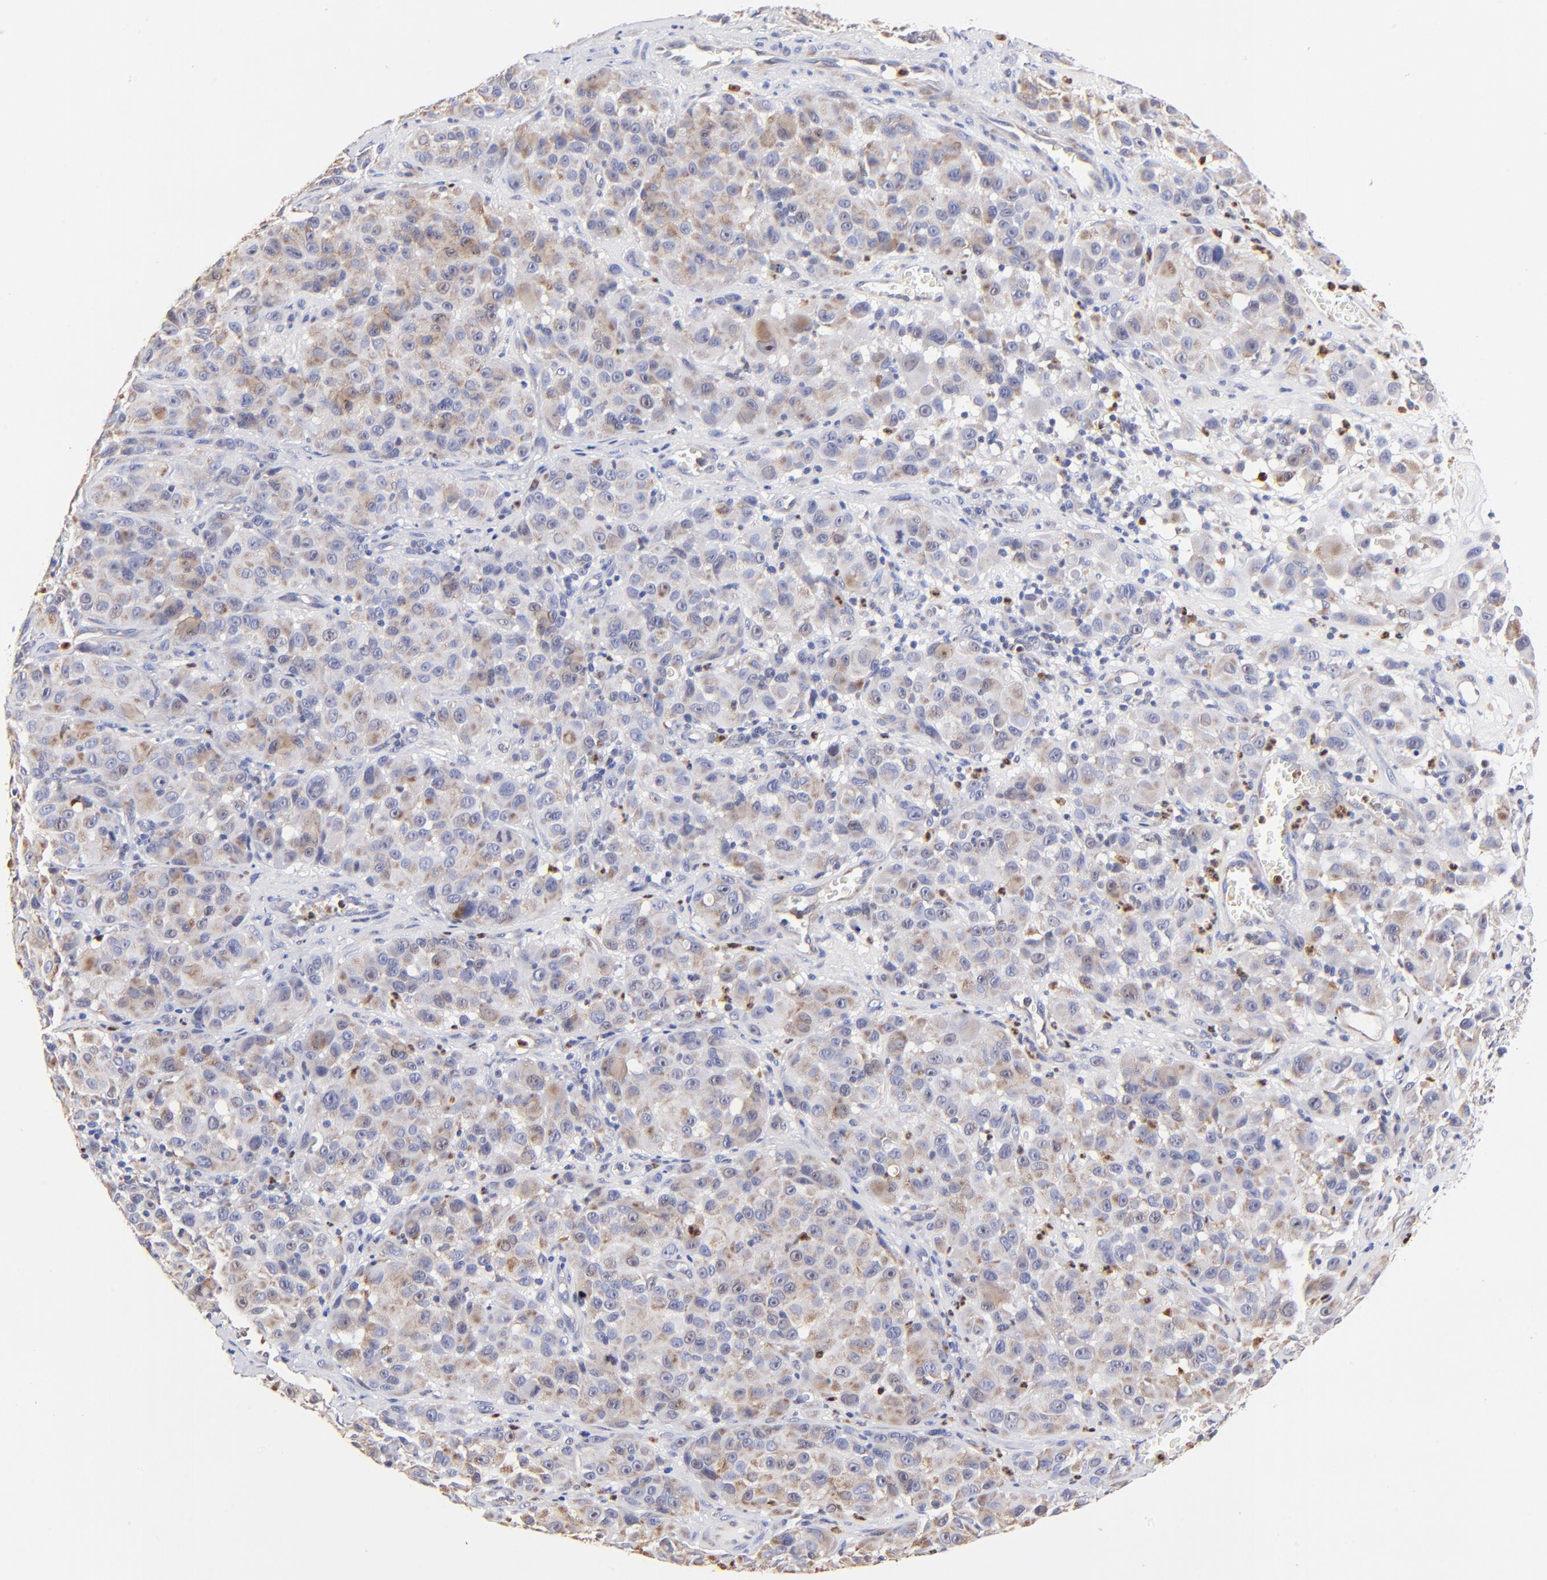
{"staining": {"intensity": "weak", "quantity": "25%-75%", "location": "cytoplasmic/membranous"}, "tissue": "melanoma", "cell_type": "Tumor cells", "image_type": "cancer", "snomed": [{"axis": "morphology", "description": "Malignant melanoma, NOS"}, {"axis": "topography", "description": "Skin"}], "caption": "Immunohistochemical staining of melanoma displays low levels of weak cytoplasmic/membranous protein positivity in about 25%-75% of tumor cells. (DAB IHC, brown staining for protein, blue staining for nuclei).", "gene": "BBOF1", "patient": {"sex": "female", "age": 21}}